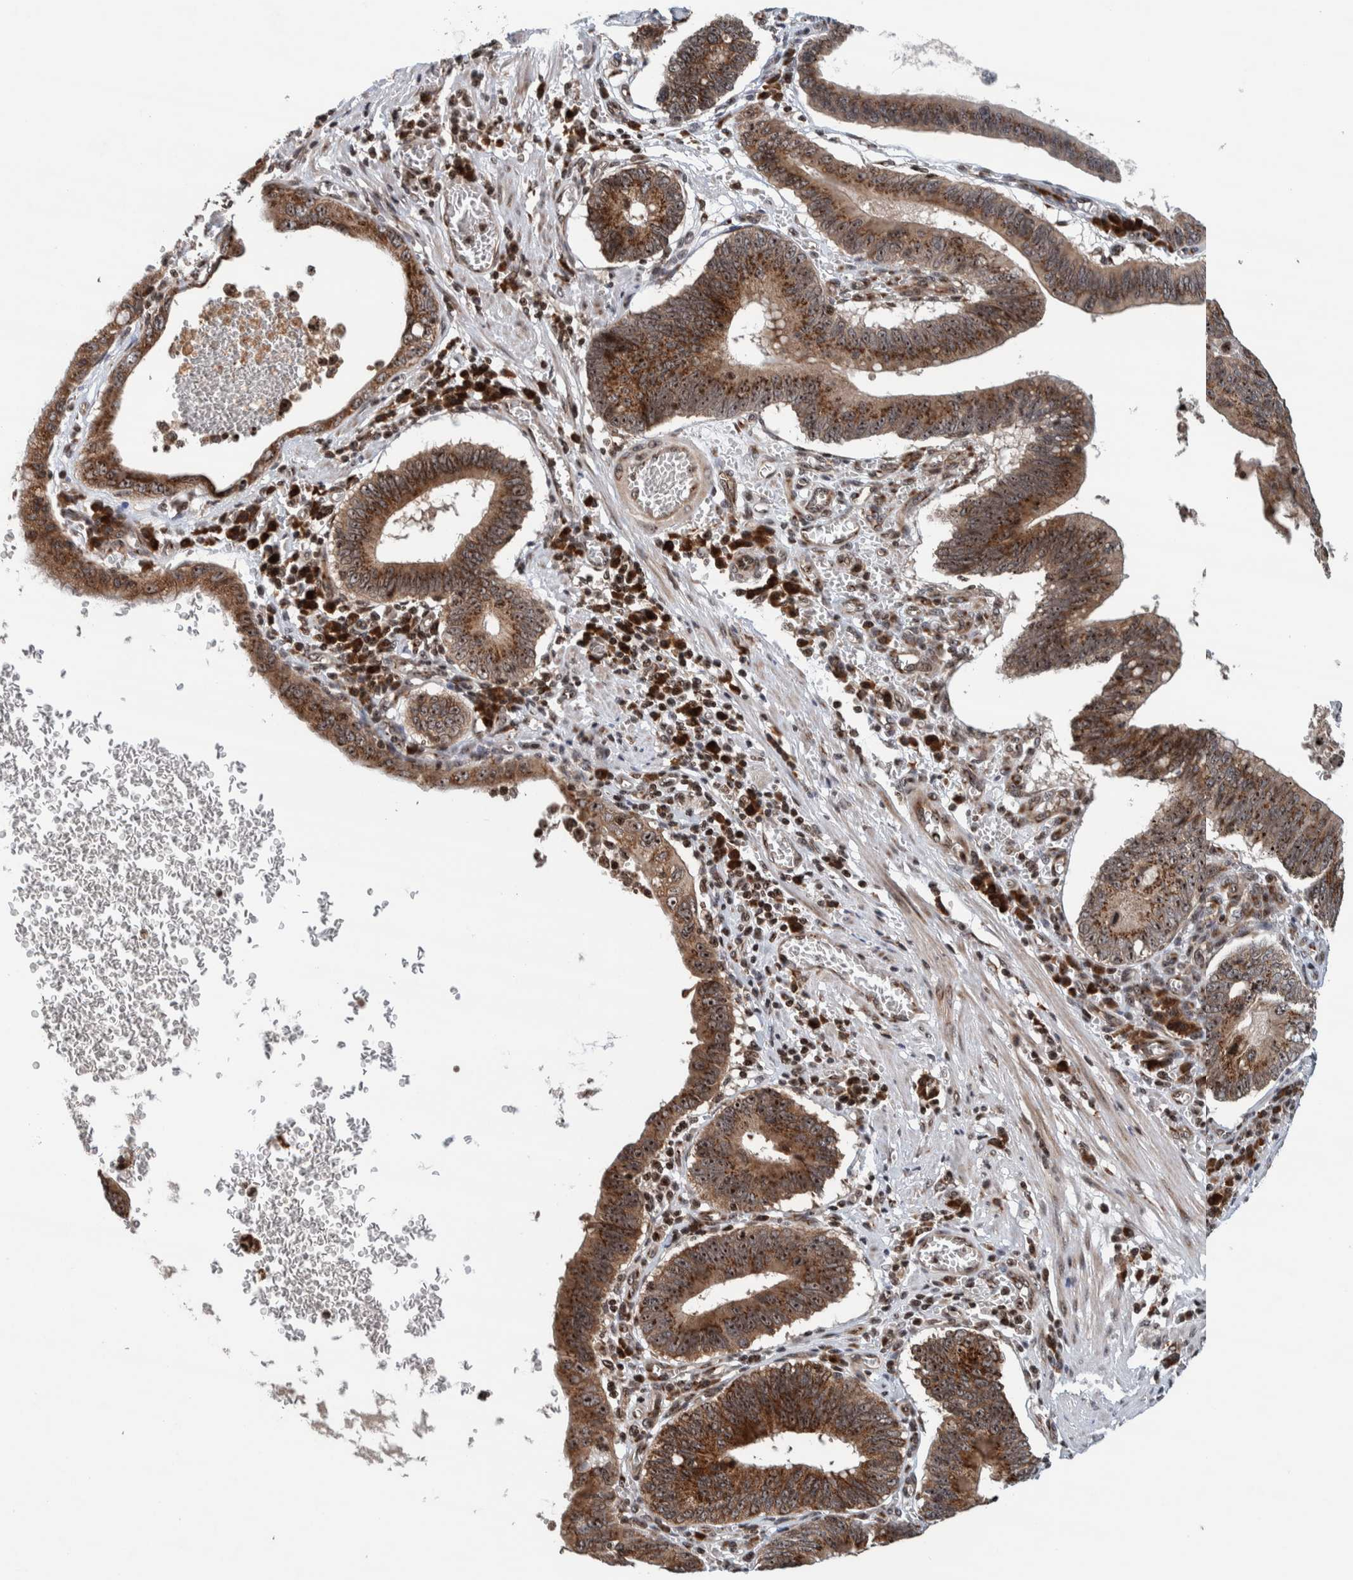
{"staining": {"intensity": "strong", "quantity": "25%-75%", "location": "cytoplasmic/membranous,nuclear"}, "tissue": "stomach cancer", "cell_type": "Tumor cells", "image_type": "cancer", "snomed": [{"axis": "morphology", "description": "Adenocarcinoma, NOS"}, {"axis": "topography", "description": "Stomach"}, {"axis": "topography", "description": "Gastric cardia"}], "caption": "A brown stain labels strong cytoplasmic/membranous and nuclear expression of a protein in adenocarcinoma (stomach) tumor cells. (DAB (3,3'-diaminobenzidine) = brown stain, brightfield microscopy at high magnification).", "gene": "CCDC182", "patient": {"sex": "male", "age": 59}}